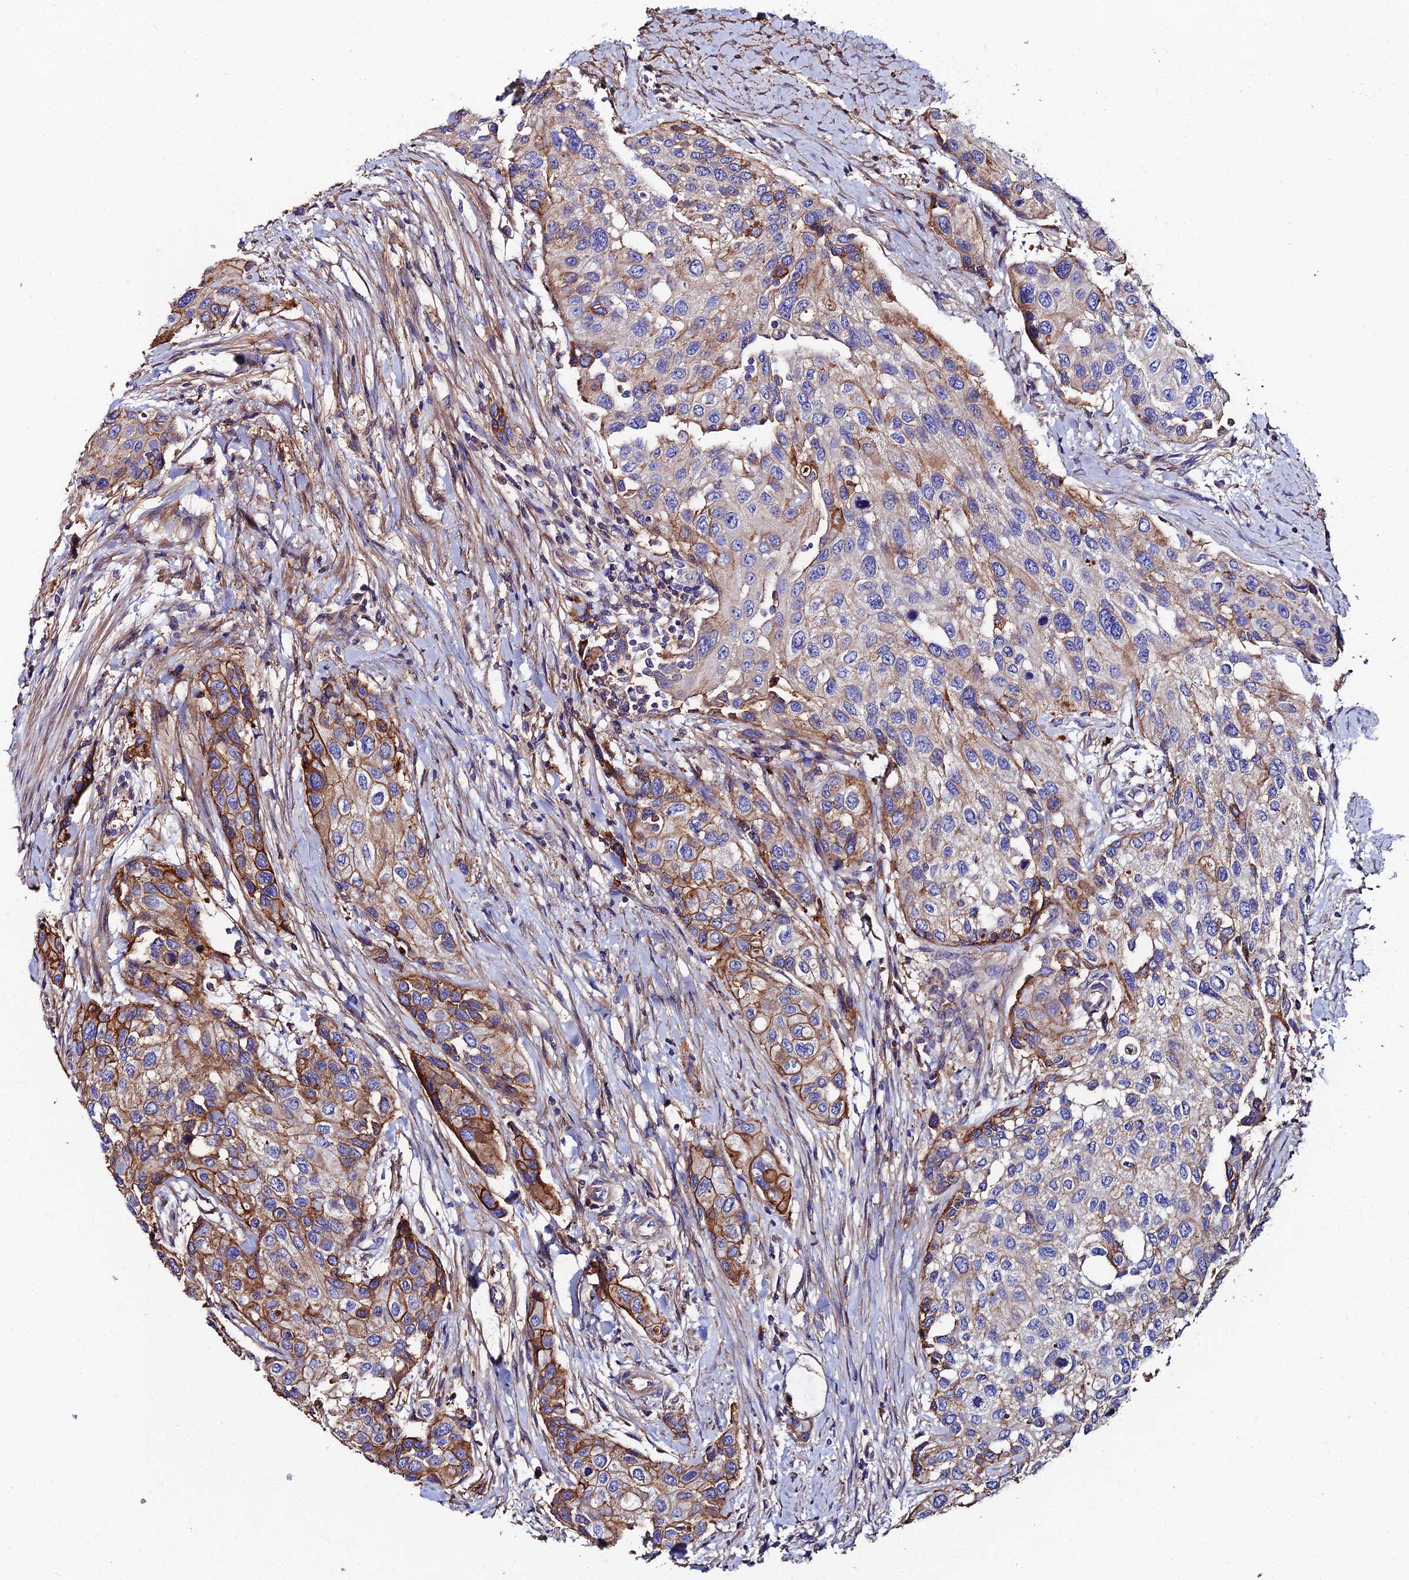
{"staining": {"intensity": "moderate", "quantity": "25%-75%", "location": "cytoplasmic/membranous"}, "tissue": "urothelial cancer", "cell_type": "Tumor cells", "image_type": "cancer", "snomed": [{"axis": "morphology", "description": "Normal tissue, NOS"}, {"axis": "morphology", "description": "Urothelial carcinoma, High grade"}, {"axis": "topography", "description": "Vascular tissue"}, {"axis": "topography", "description": "Urinary bladder"}], "caption": "Tumor cells demonstrate medium levels of moderate cytoplasmic/membranous staining in about 25%-75% of cells in human urothelial cancer.", "gene": "C6", "patient": {"sex": "female", "age": 56}}